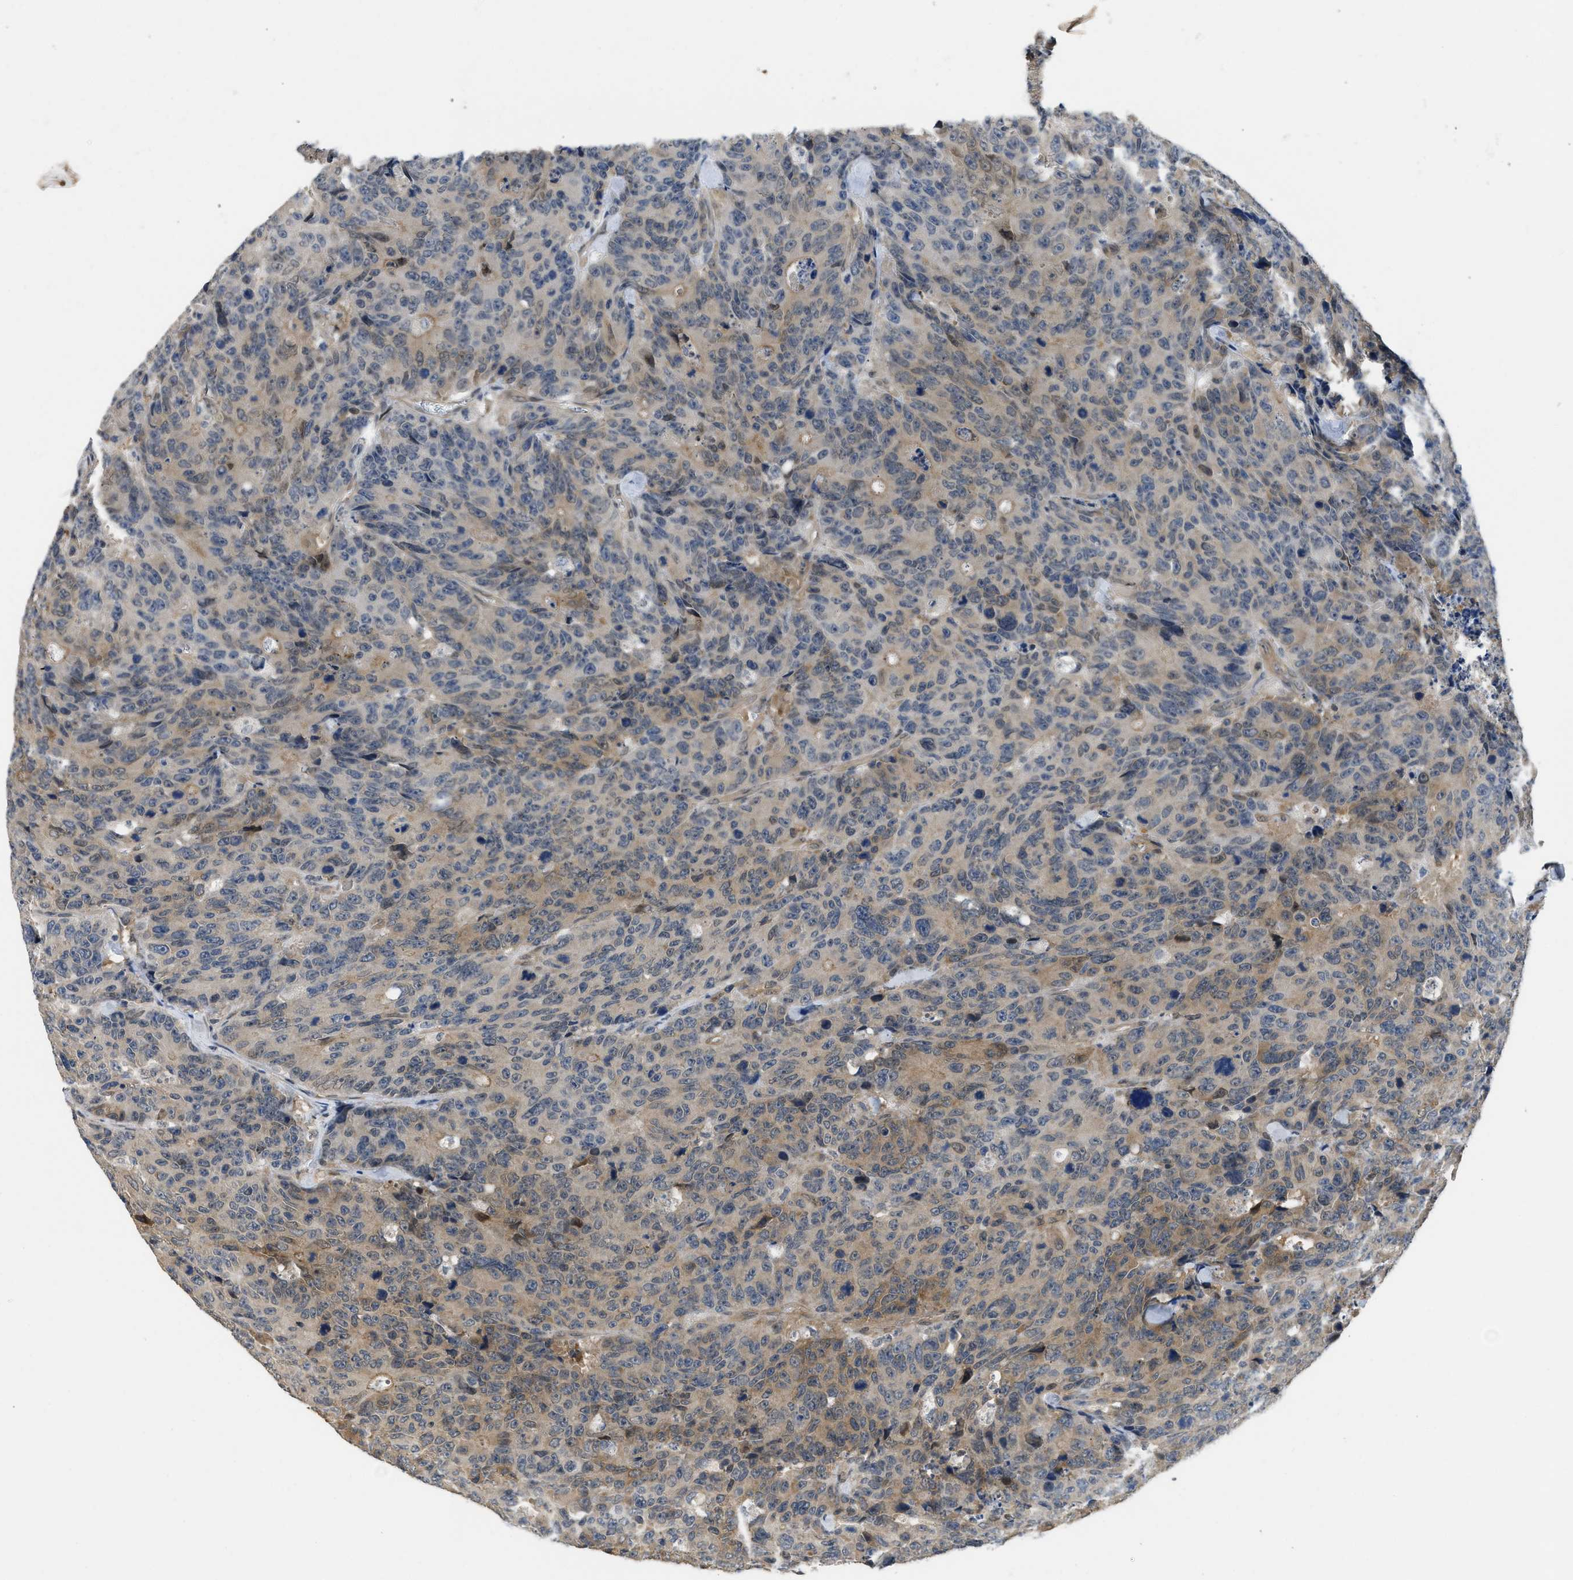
{"staining": {"intensity": "weak", "quantity": "25%-75%", "location": "cytoplasmic/membranous"}, "tissue": "colorectal cancer", "cell_type": "Tumor cells", "image_type": "cancer", "snomed": [{"axis": "morphology", "description": "Adenocarcinoma, NOS"}, {"axis": "topography", "description": "Colon"}], "caption": "Immunohistochemistry of colorectal cancer exhibits low levels of weak cytoplasmic/membranous expression in about 25%-75% of tumor cells.", "gene": "TES", "patient": {"sex": "female", "age": 86}}